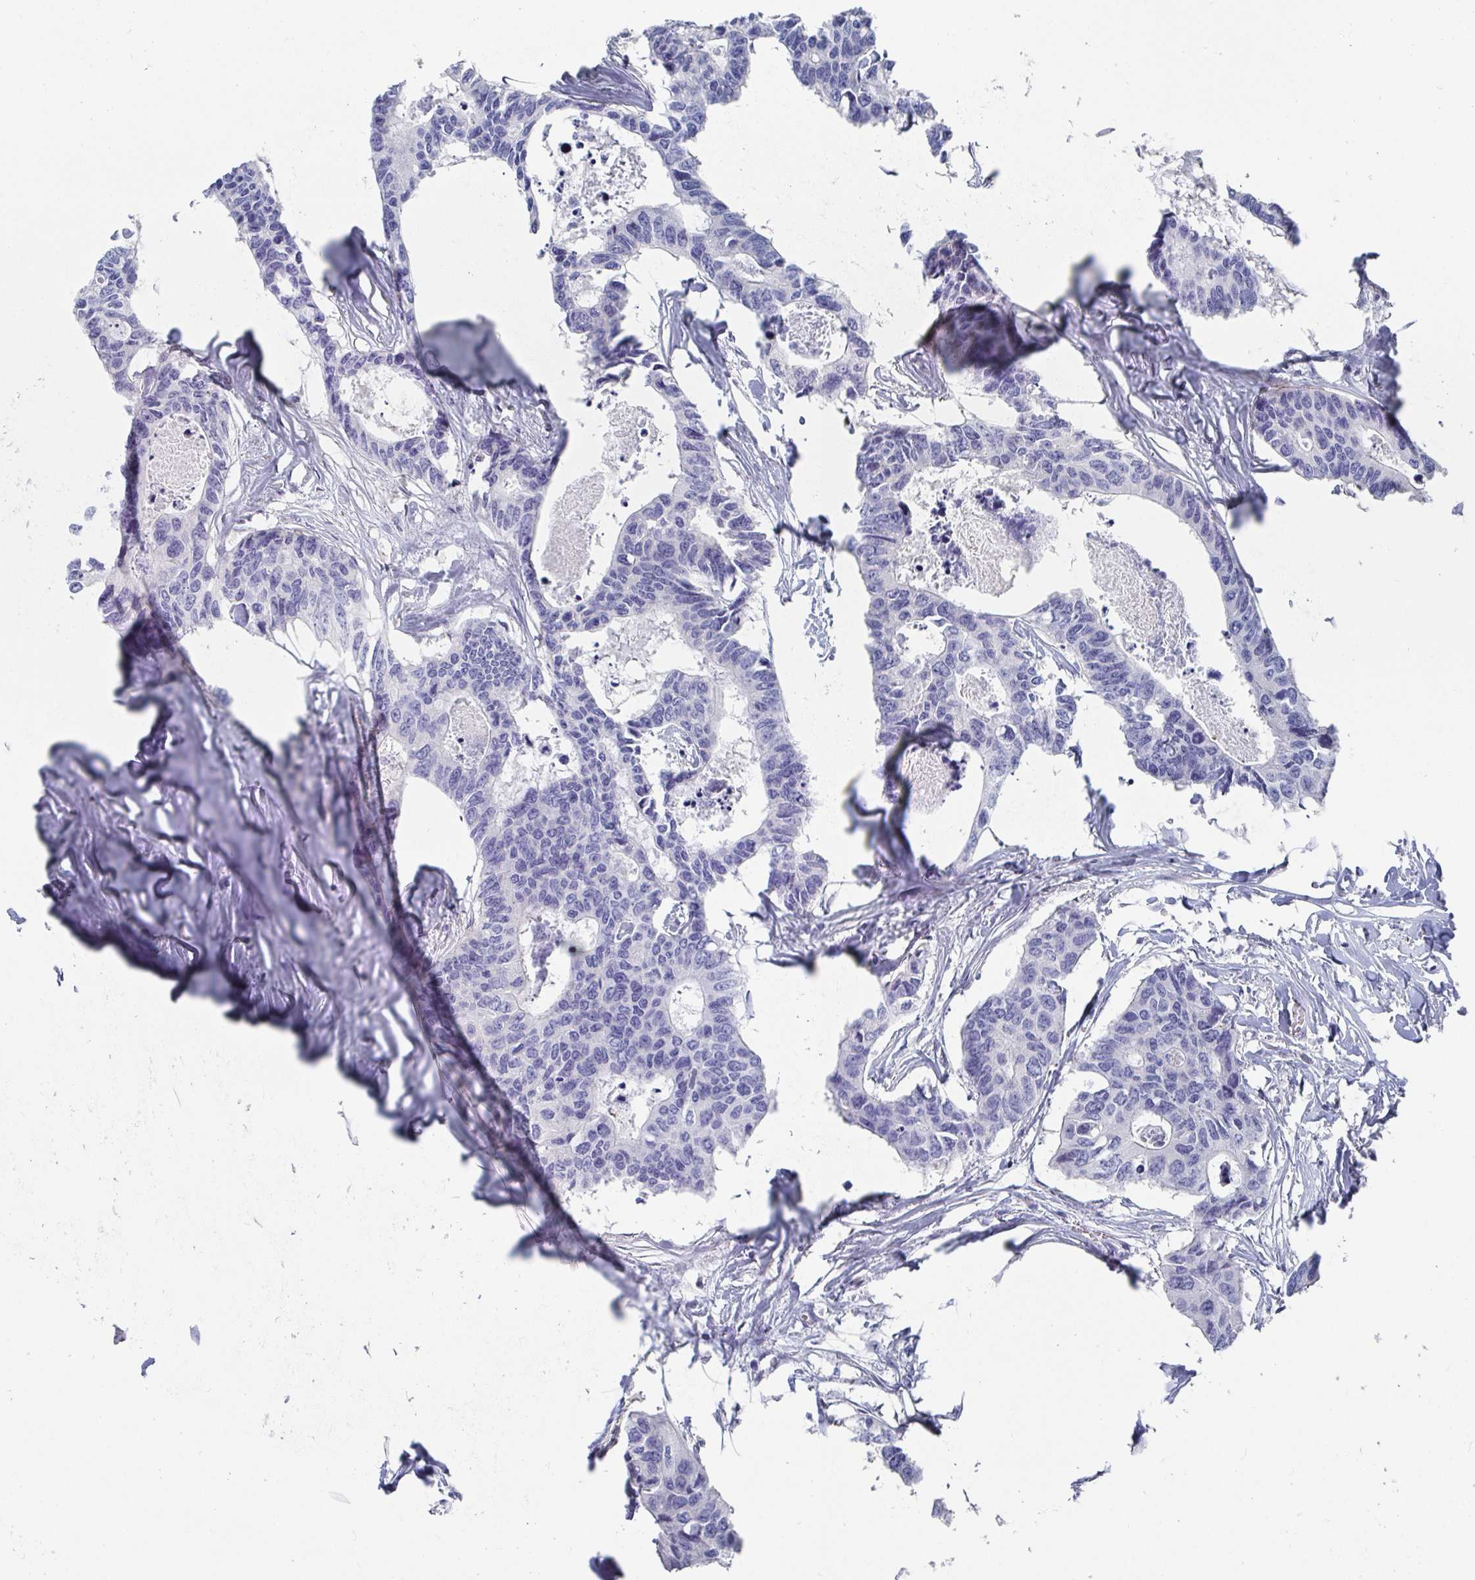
{"staining": {"intensity": "negative", "quantity": "none", "location": "none"}, "tissue": "colorectal cancer", "cell_type": "Tumor cells", "image_type": "cancer", "snomed": [{"axis": "morphology", "description": "Adenocarcinoma, NOS"}, {"axis": "topography", "description": "Rectum"}], "caption": "Micrograph shows no protein expression in tumor cells of colorectal cancer tissue. (Stains: DAB (3,3'-diaminobenzidine) immunohistochemistry with hematoxylin counter stain, Microscopy: brightfield microscopy at high magnification).", "gene": "ZFP82", "patient": {"sex": "male", "age": 57}}